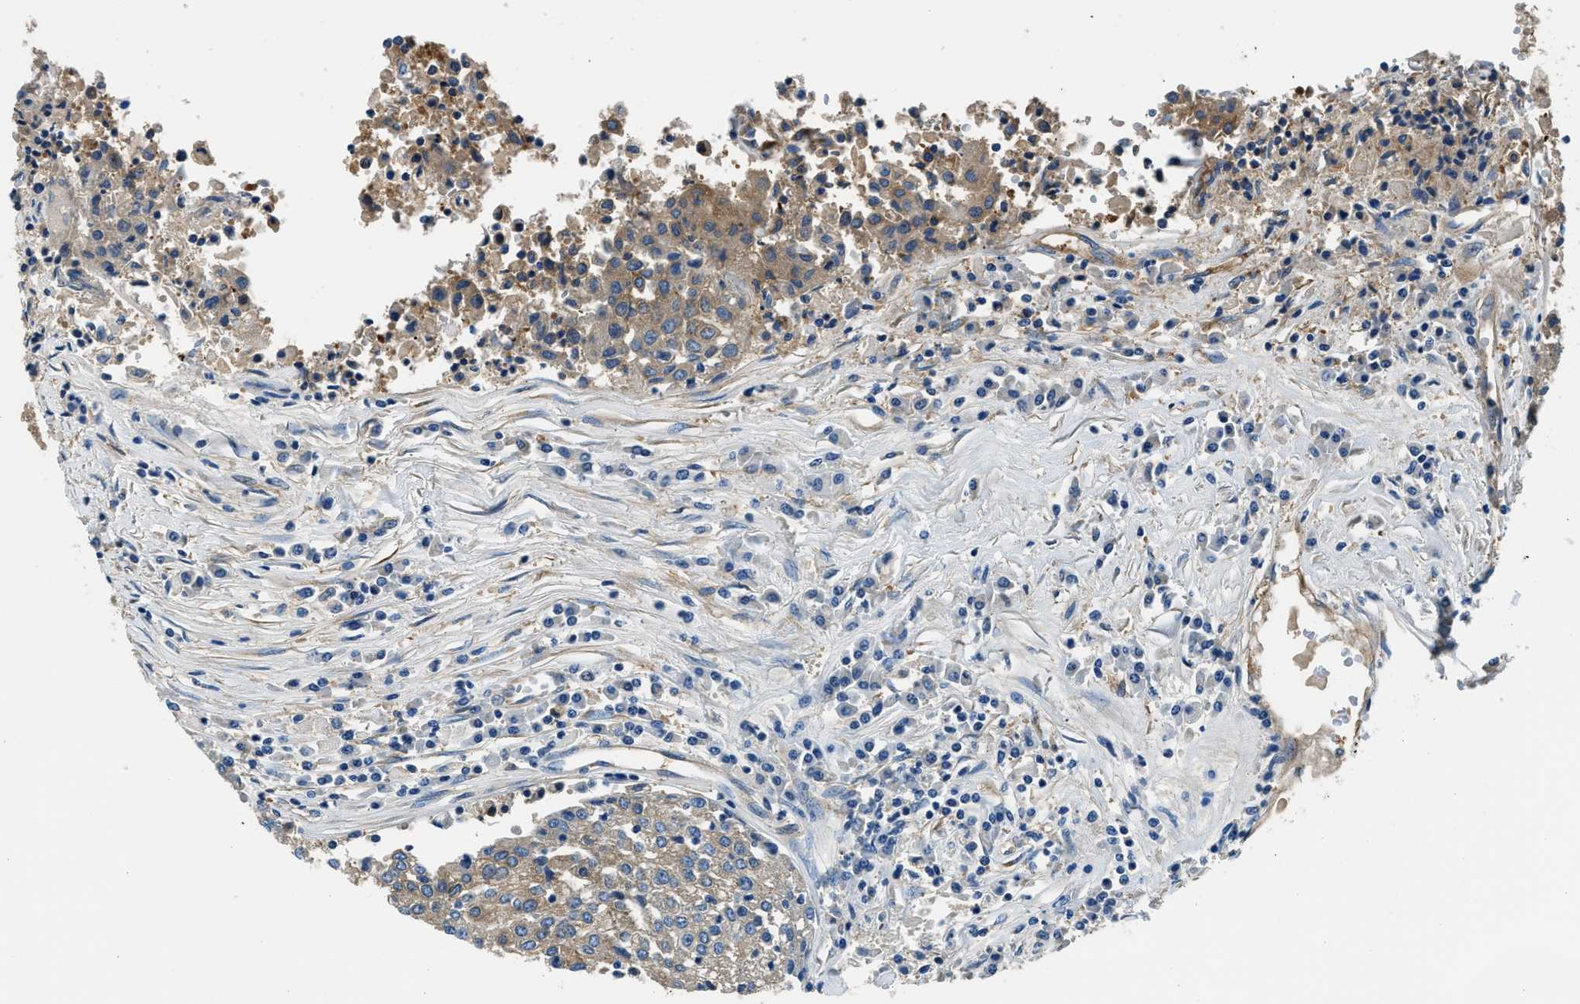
{"staining": {"intensity": "moderate", "quantity": ">75%", "location": "cytoplasmic/membranous"}, "tissue": "urothelial cancer", "cell_type": "Tumor cells", "image_type": "cancer", "snomed": [{"axis": "morphology", "description": "Urothelial carcinoma, High grade"}, {"axis": "topography", "description": "Urinary bladder"}], "caption": "Protein expression analysis of human high-grade urothelial carcinoma reveals moderate cytoplasmic/membranous expression in approximately >75% of tumor cells.", "gene": "EEA1", "patient": {"sex": "female", "age": 85}}